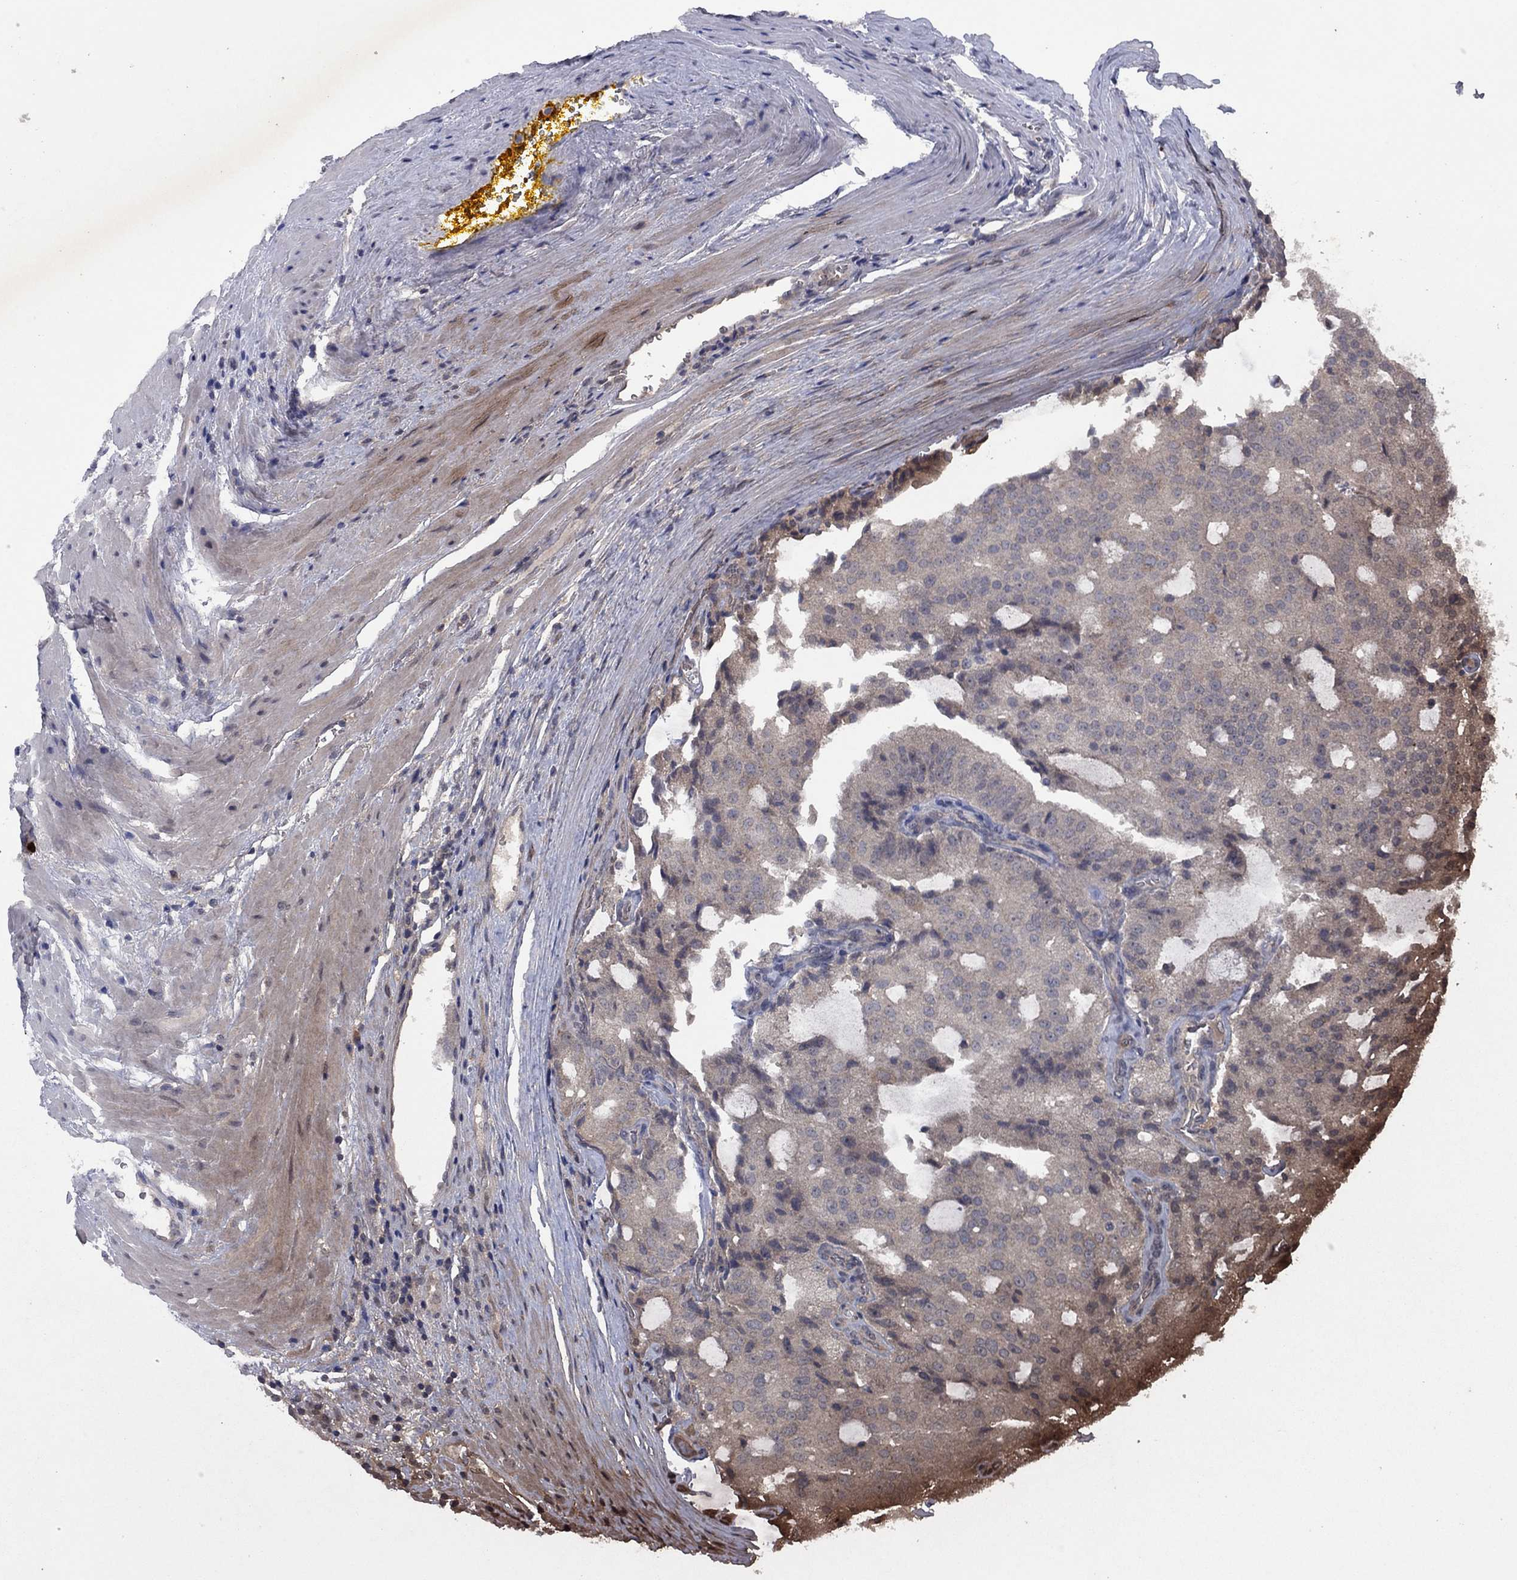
{"staining": {"intensity": "negative", "quantity": "none", "location": "none"}, "tissue": "prostate cancer", "cell_type": "Tumor cells", "image_type": "cancer", "snomed": [{"axis": "morphology", "description": "Adenocarcinoma, NOS"}, {"axis": "topography", "description": "Prostate and seminal vesicle, NOS"}, {"axis": "topography", "description": "Prostate"}], "caption": "Prostate cancer stained for a protein using immunohistochemistry (IHC) displays no positivity tumor cells.", "gene": "MEA1", "patient": {"sex": "male", "age": 67}}